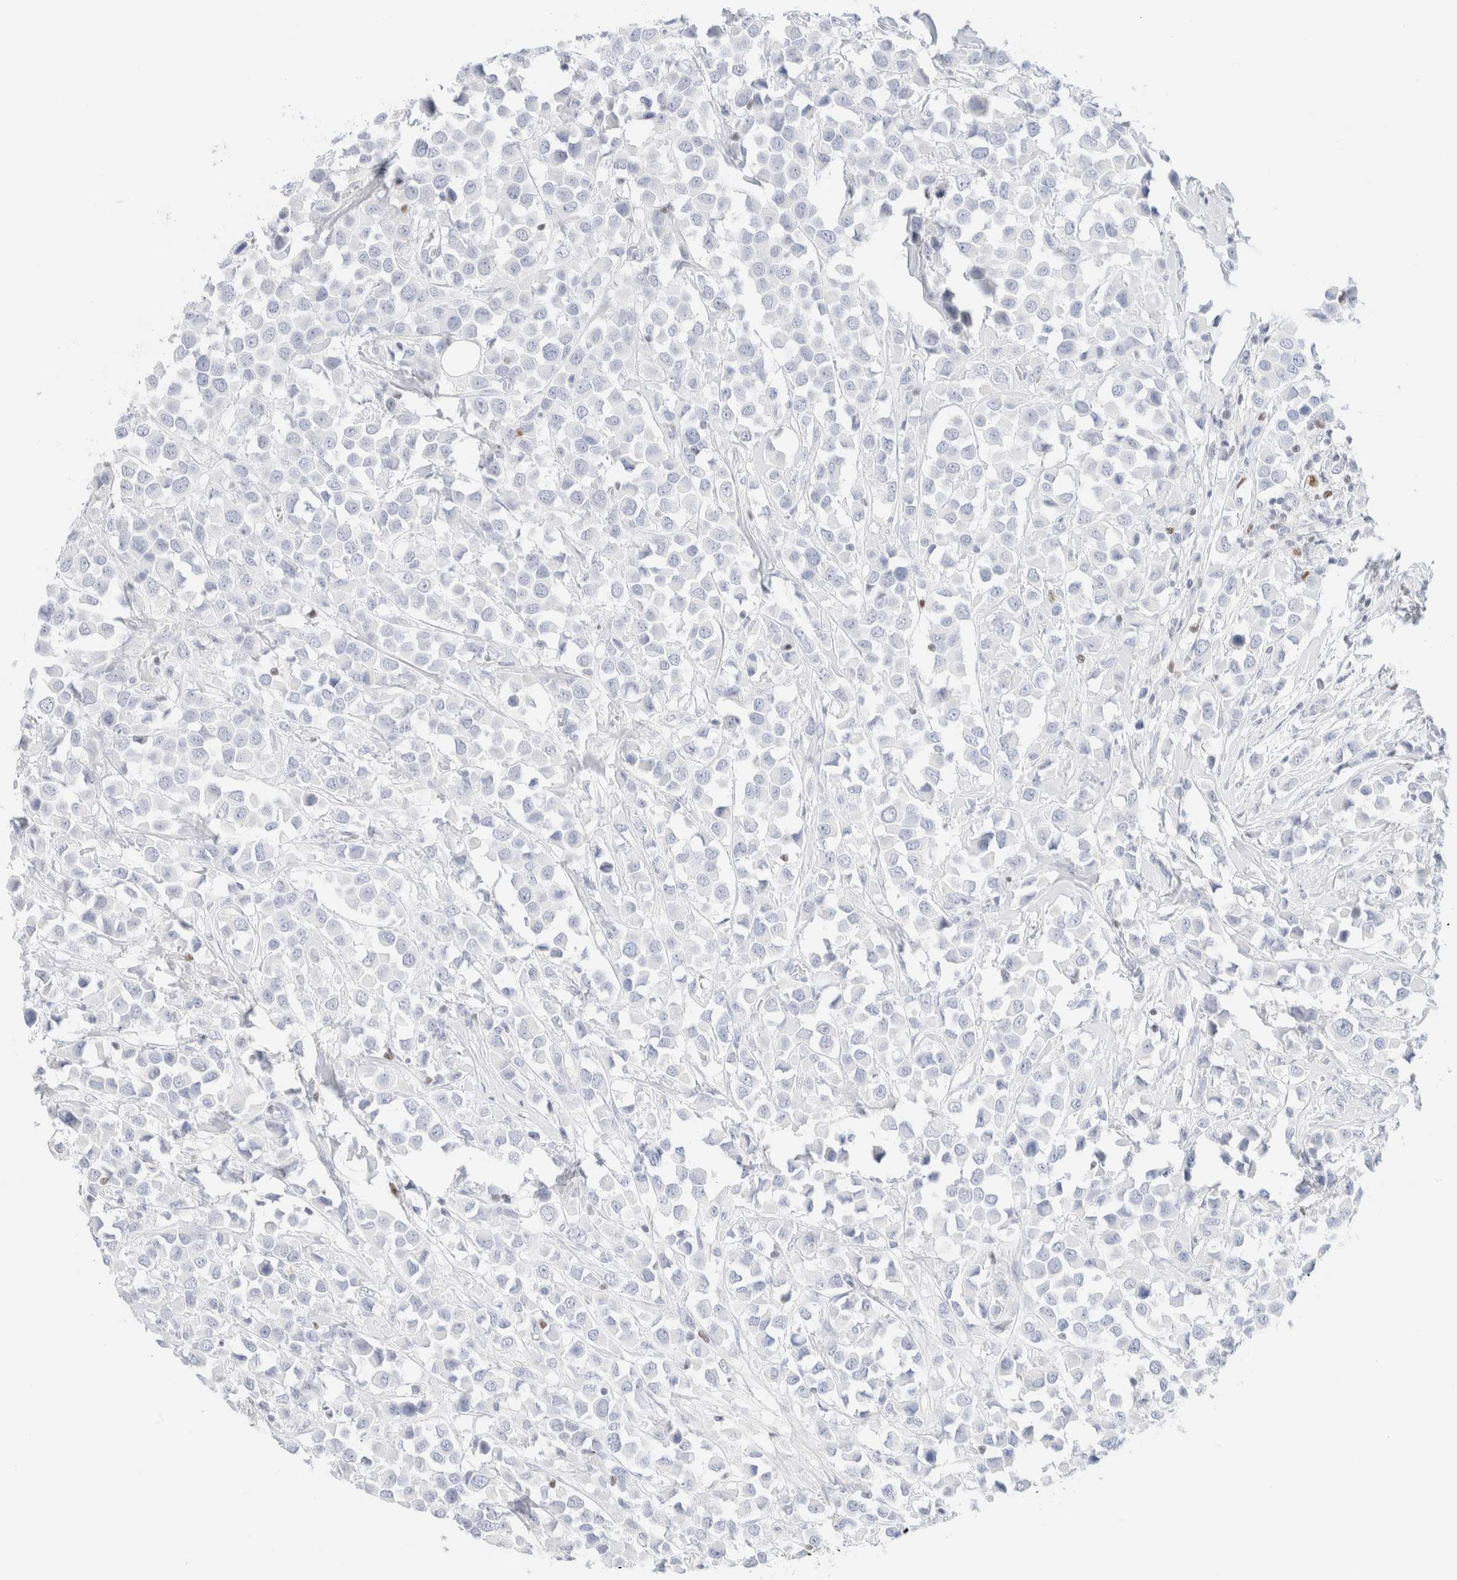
{"staining": {"intensity": "negative", "quantity": "none", "location": "none"}, "tissue": "breast cancer", "cell_type": "Tumor cells", "image_type": "cancer", "snomed": [{"axis": "morphology", "description": "Duct carcinoma"}, {"axis": "topography", "description": "Breast"}], "caption": "The photomicrograph displays no significant expression in tumor cells of breast invasive ductal carcinoma.", "gene": "IKZF3", "patient": {"sex": "female", "age": 61}}